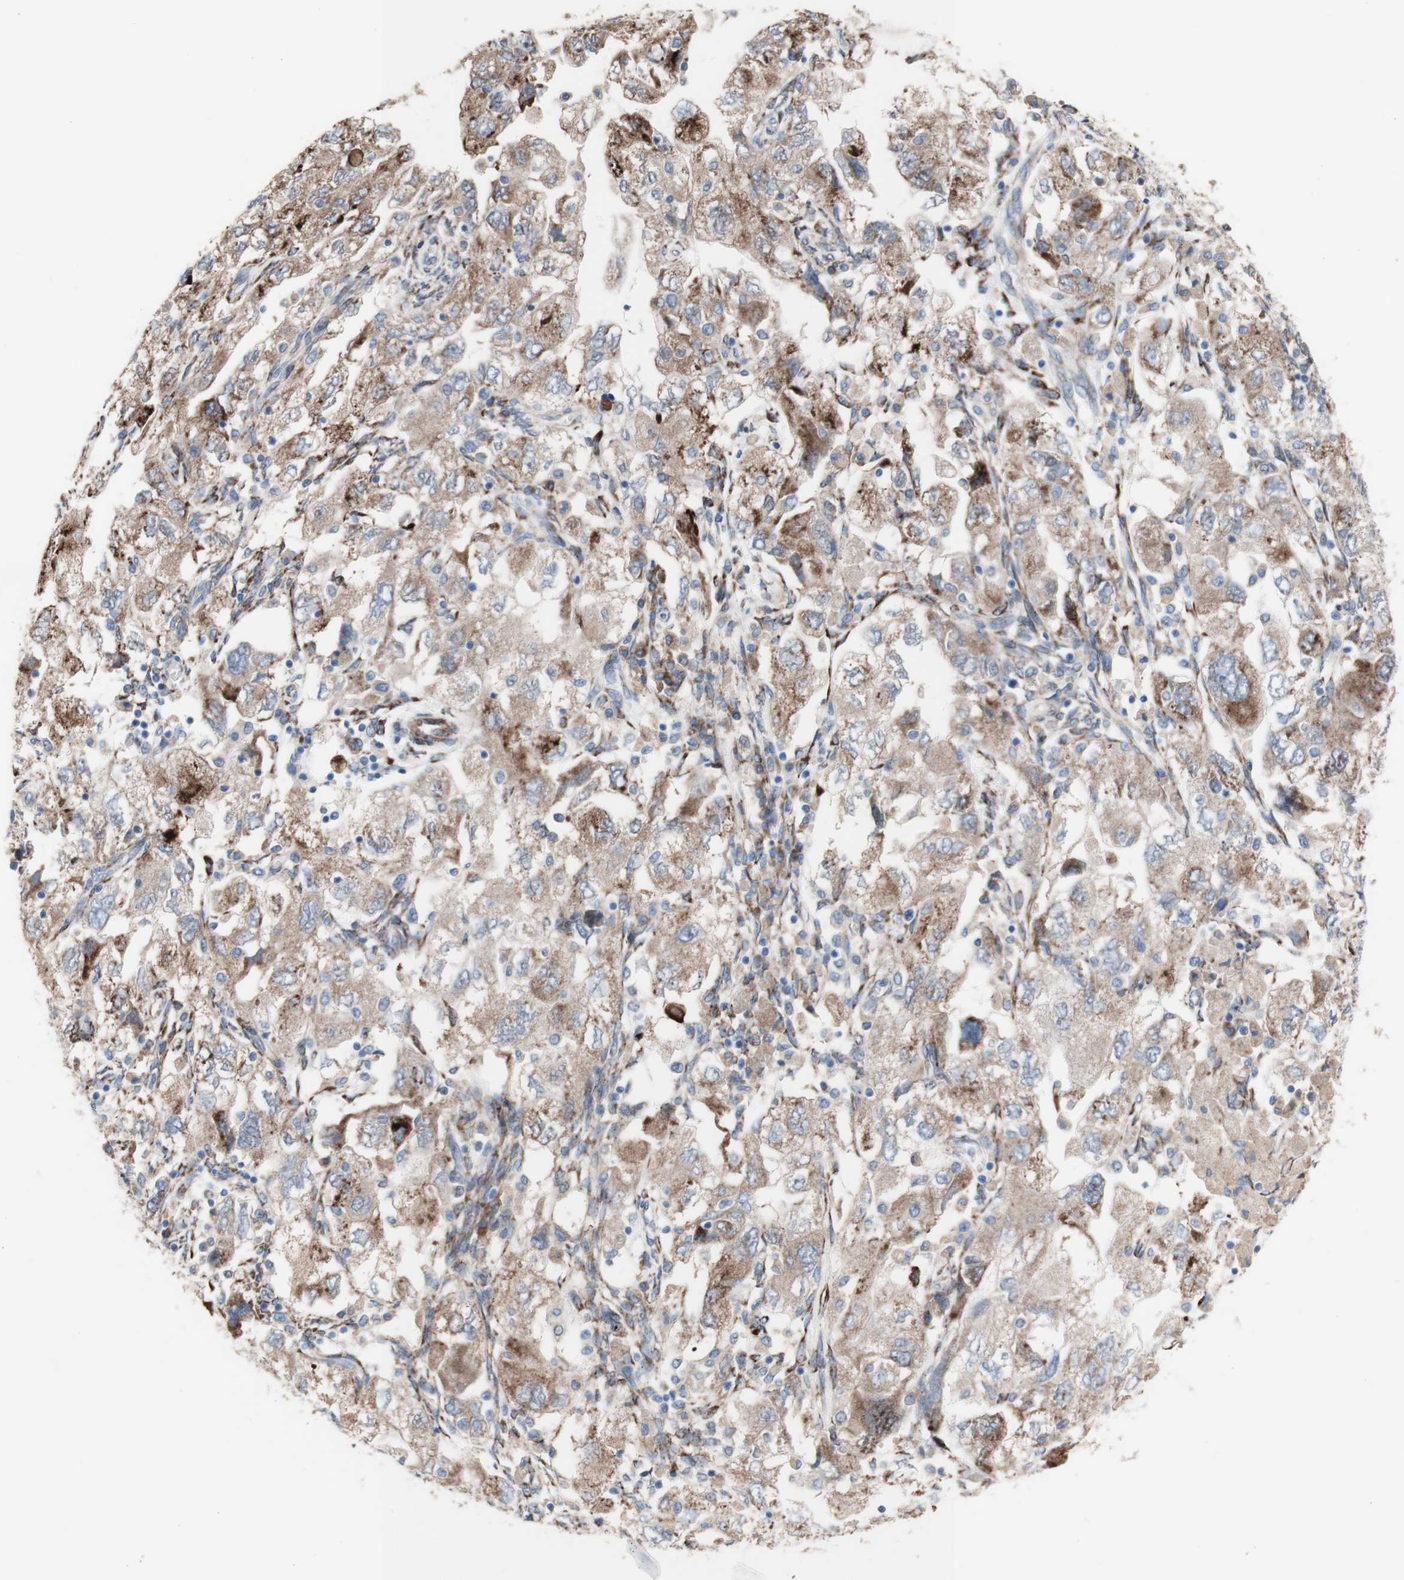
{"staining": {"intensity": "moderate", "quantity": ">75%", "location": "cytoplasmic/membranous"}, "tissue": "ovarian cancer", "cell_type": "Tumor cells", "image_type": "cancer", "snomed": [{"axis": "morphology", "description": "Carcinoma, NOS"}, {"axis": "morphology", "description": "Cystadenocarcinoma, serous, NOS"}, {"axis": "topography", "description": "Ovary"}], "caption": "Ovarian cancer tissue demonstrates moderate cytoplasmic/membranous expression in about >75% of tumor cells, visualized by immunohistochemistry.", "gene": "AGPAT5", "patient": {"sex": "female", "age": 69}}